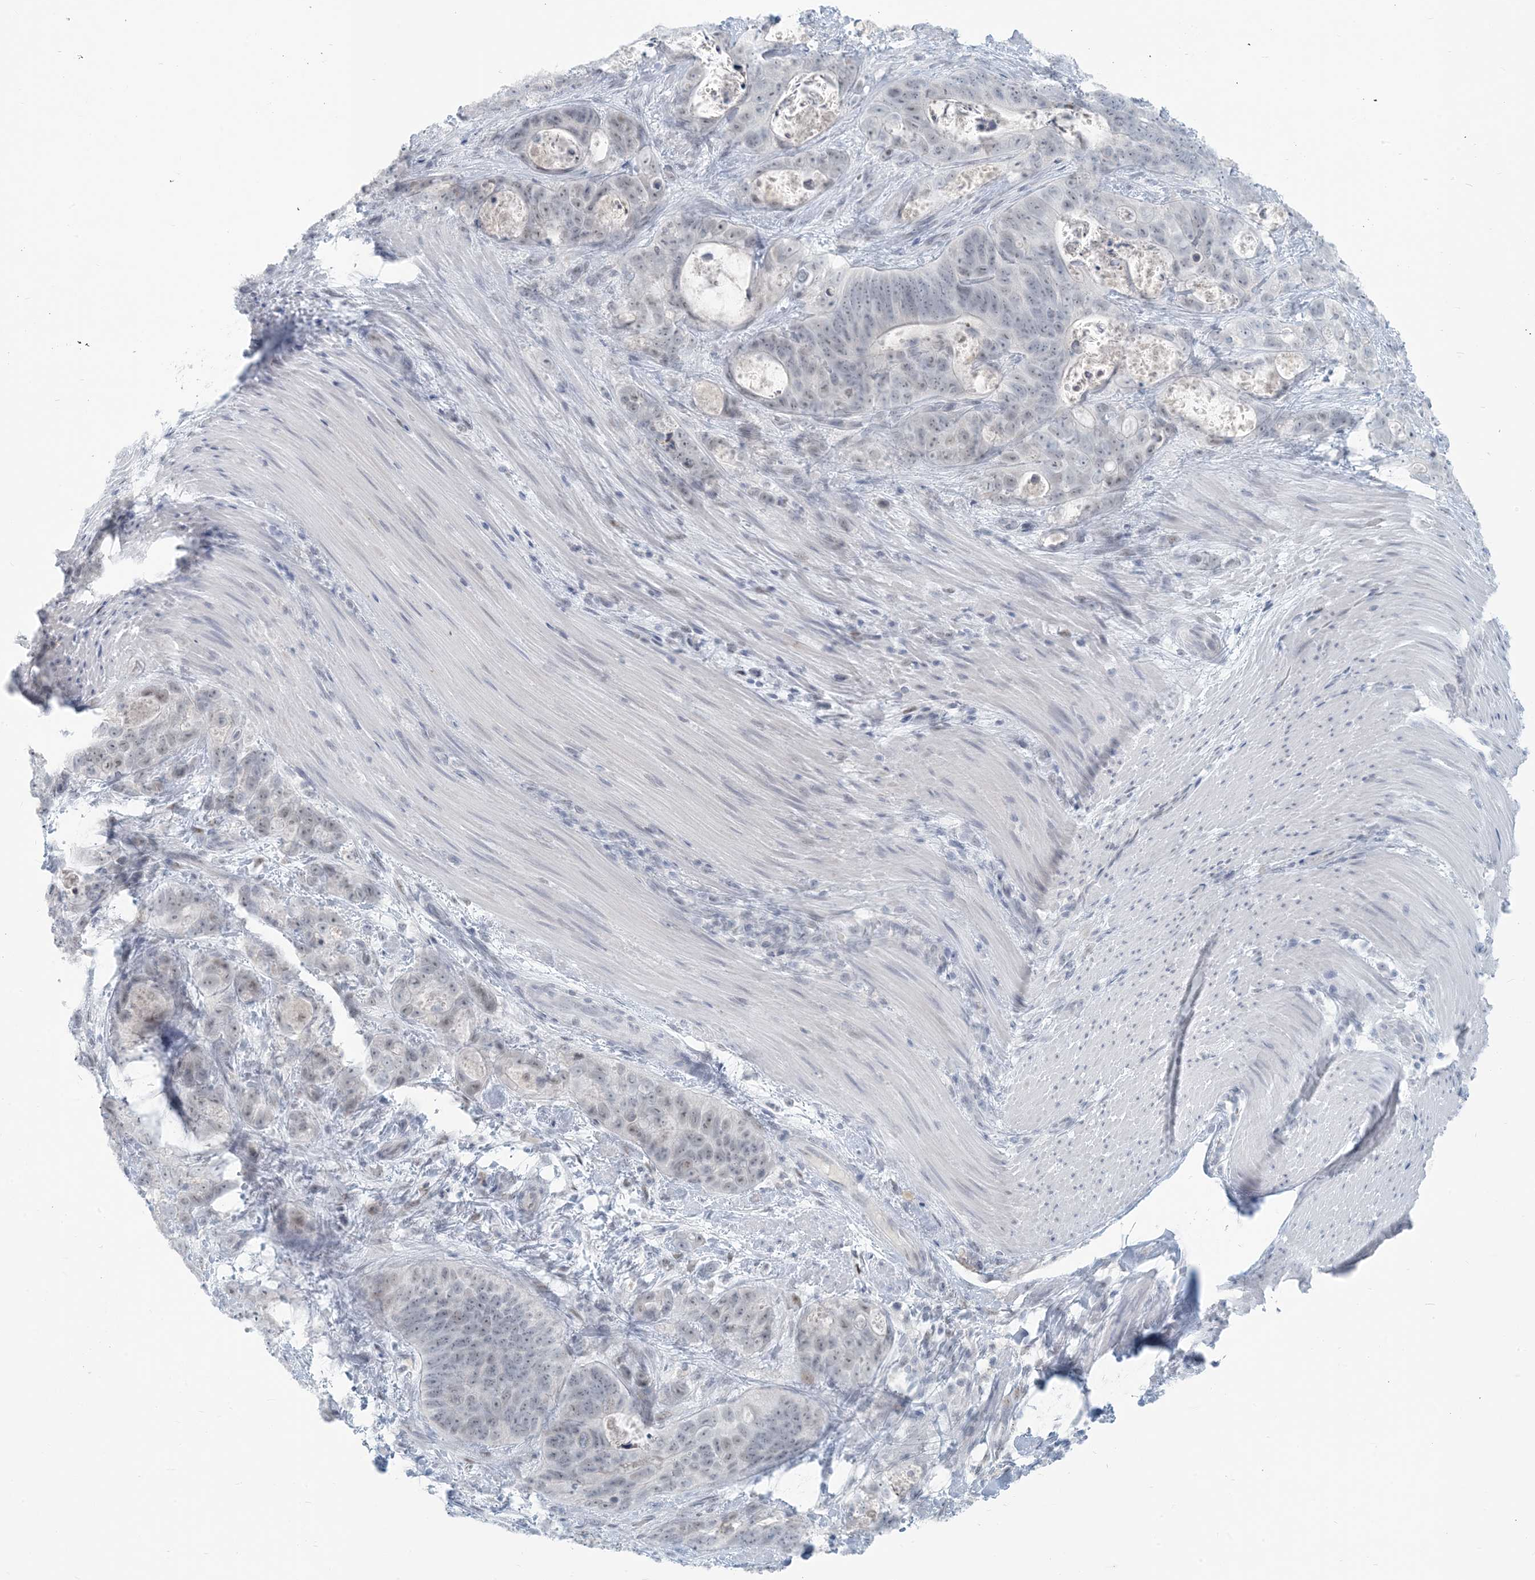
{"staining": {"intensity": "negative", "quantity": "none", "location": "none"}, "tissue": "stomach cancer", "cell_type": "Tumor cells", "image_type": "cancer", "snomed": [{"axis": "morphology", "description": "Normal tissue, NOS"}, {"axis": "morphology", "description": "Adenocarcinoma, NOS"}, {"axis": "topography", "description": "Stomach"}], "caption": "Tumor cells are negative for protein expression in human stomach adenocarcinoma.", "gene": "SCML1", "patient": {"sex": "female", "age": 89}}